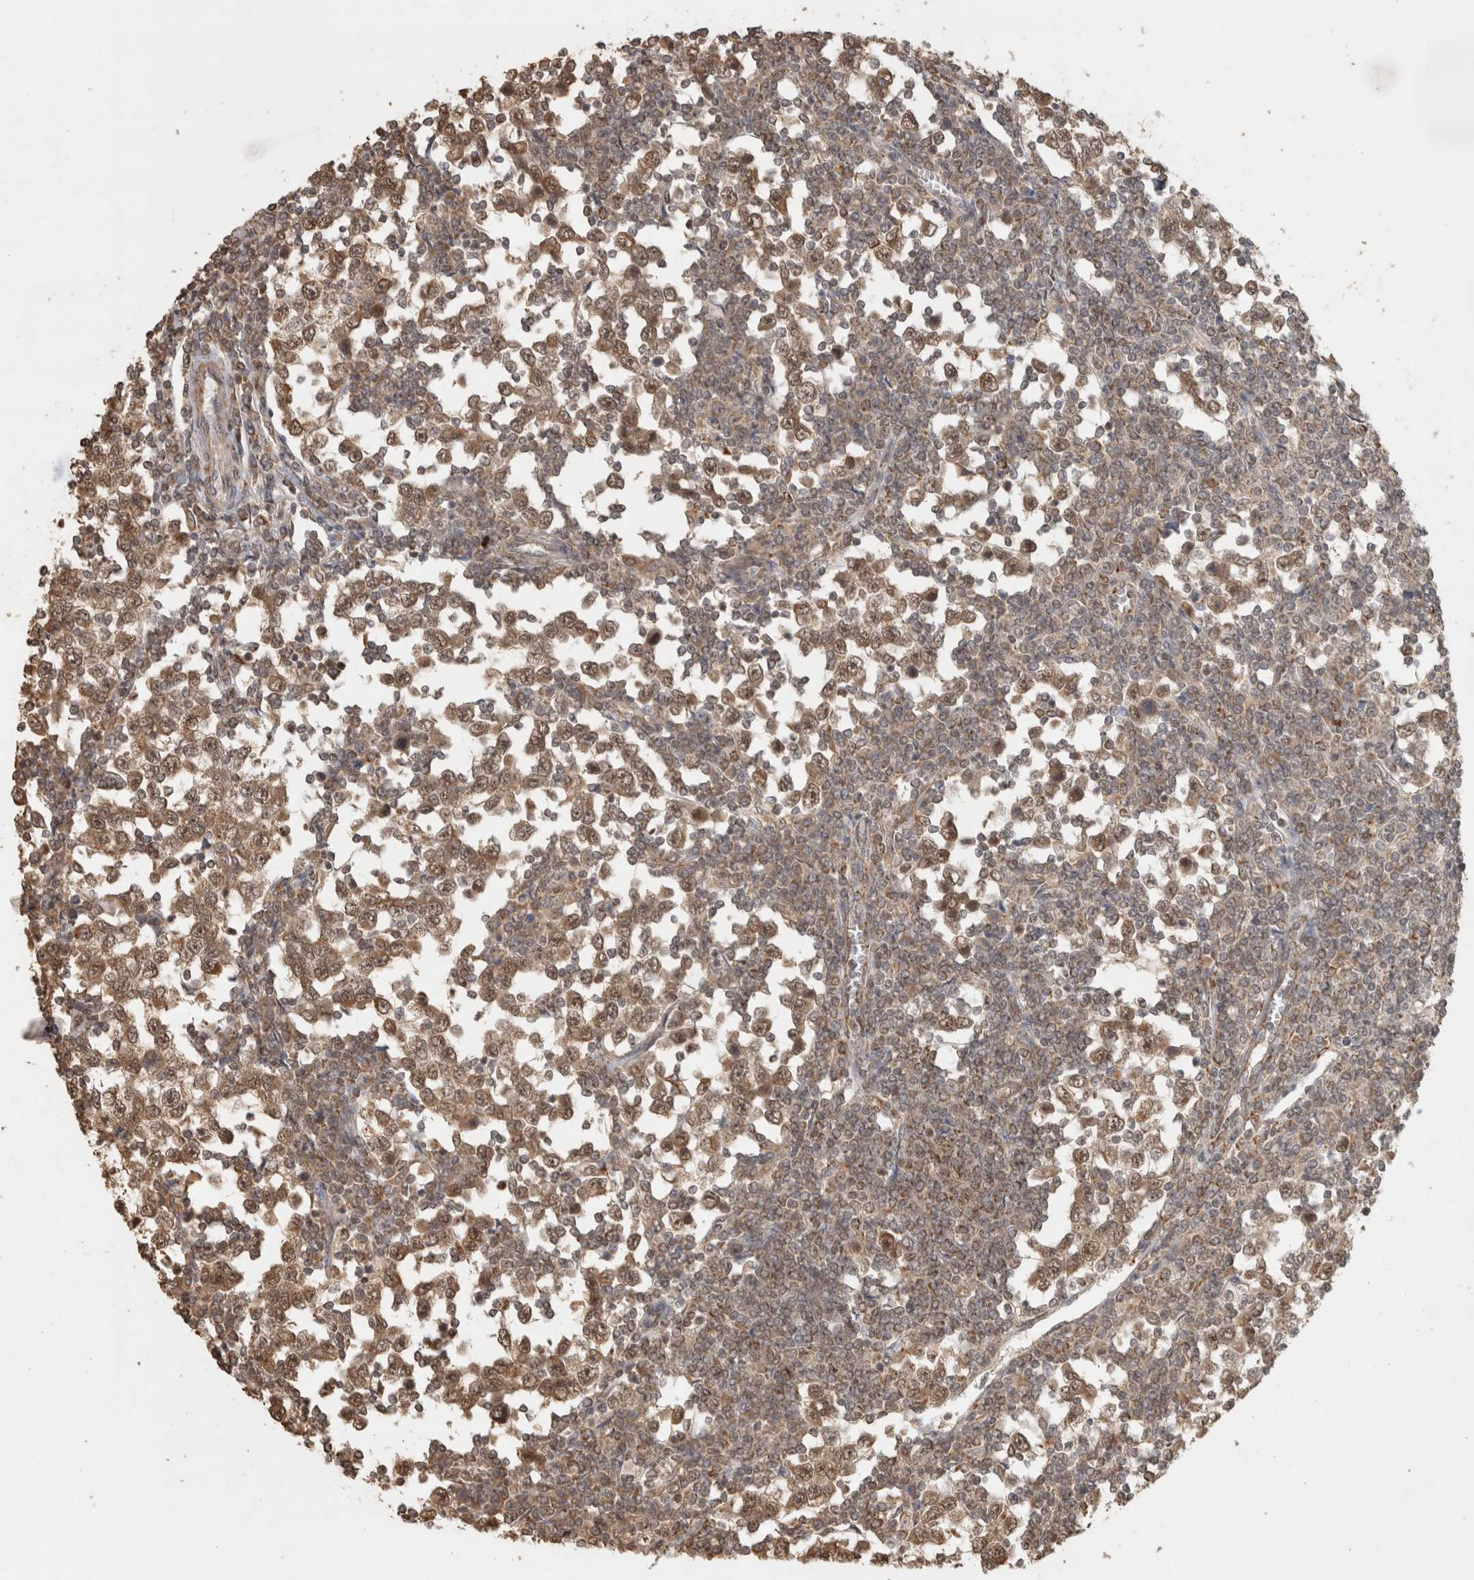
{"staining": {"intensity": "weak", "quantity": ">75%", "location": "cytoplasmic/membranous,nuclear"}, "tissue": "testis cancer", "cell_type": "Tumor cells", "image_type": "cancer", "snomed": [{"axis": "morphology", "description": "Seminoma, NOS"}, {"axis": "topography", "description": "Testis"}], "caption": "A histopathology image of human testis cancer stained for a protein exhibits weak cytoplasmic/membranous and nuclear brown staining in tumor cells.", "gene": "BNIP3L", "patient": {"sex": "male", "age": 65}}